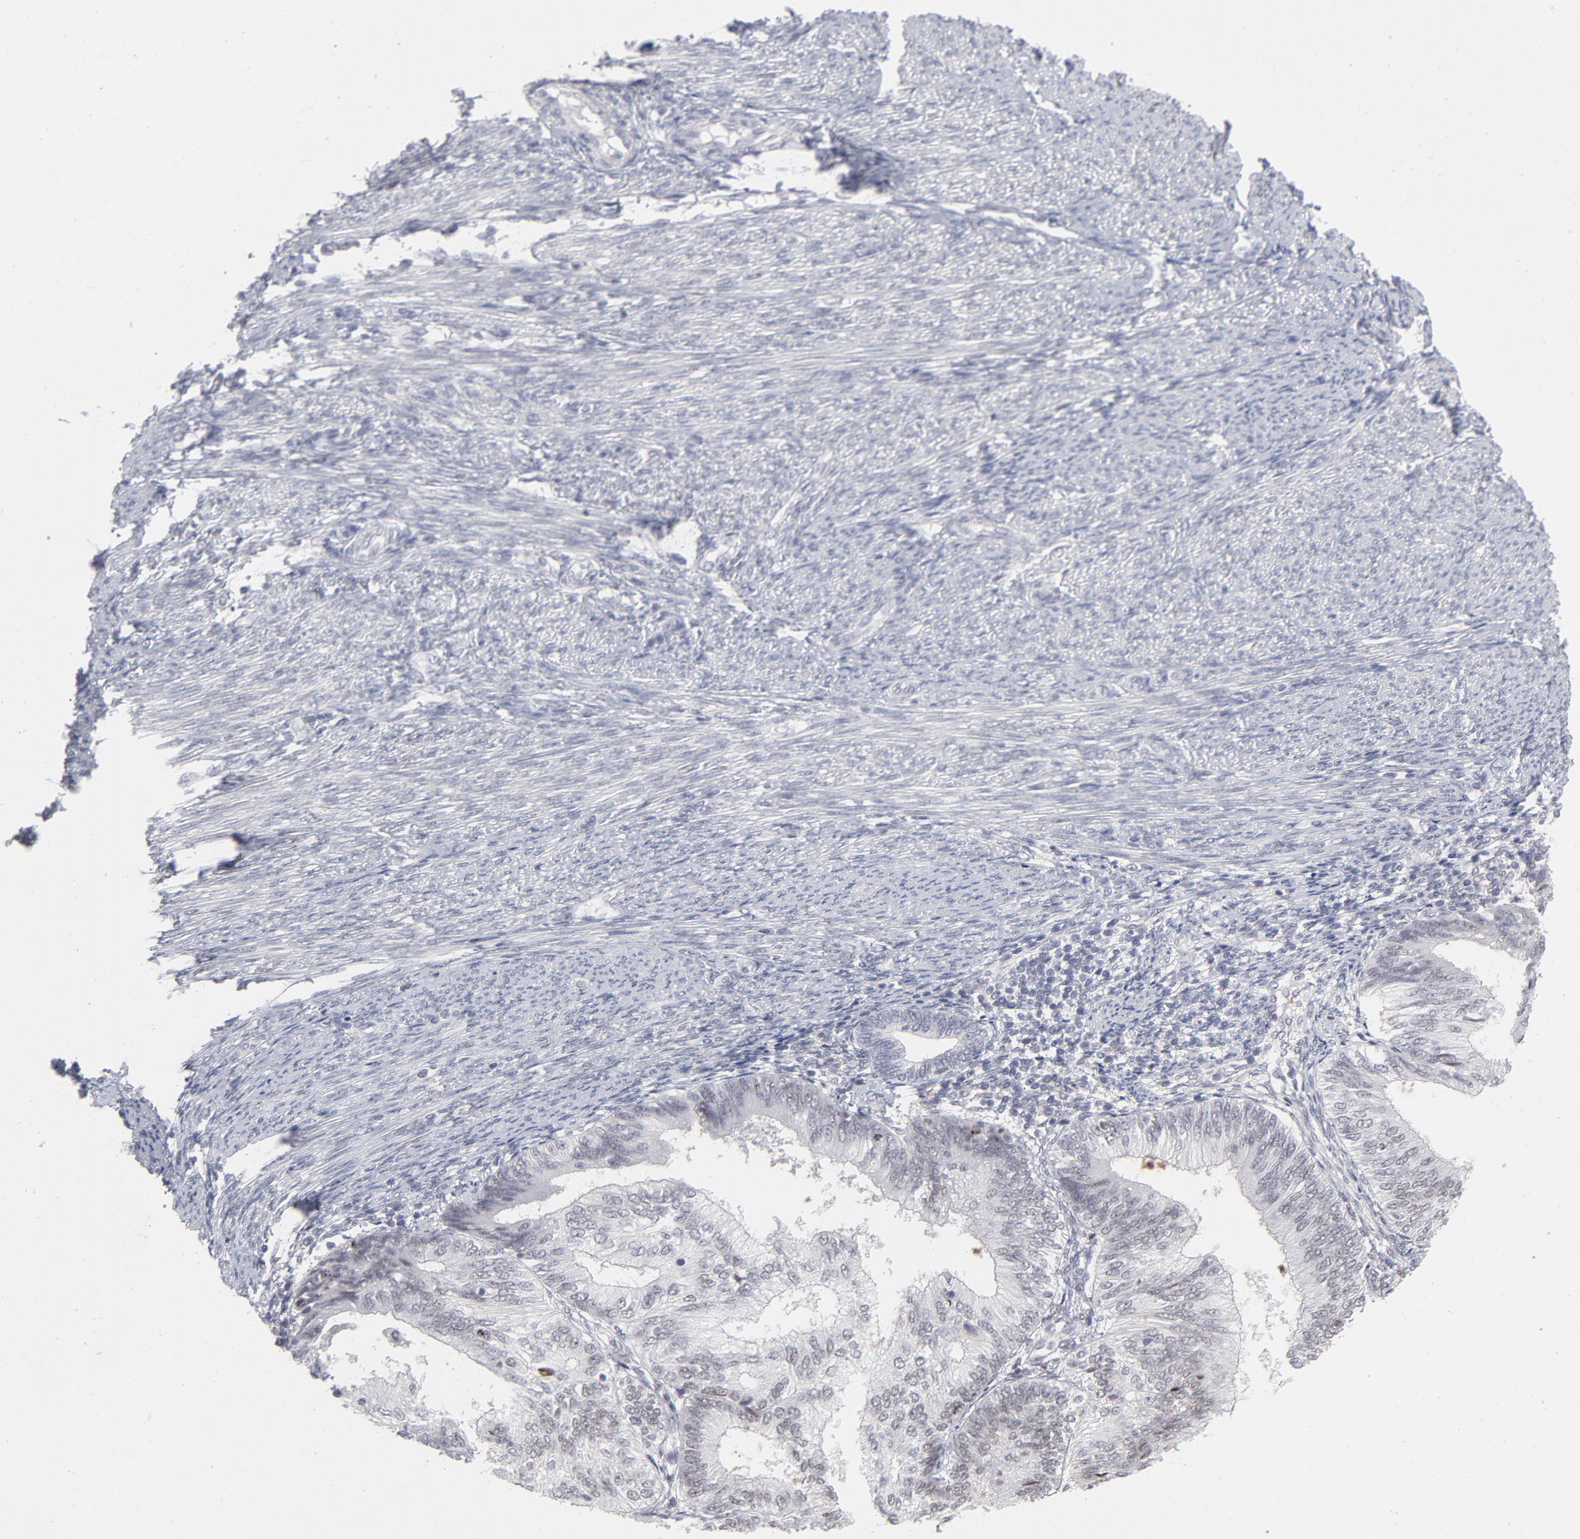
{"staining": {"intensity": "weak", "quantity": ">75%", "location": "nuclear"}, "tissue": "endometrial cancer", "cell_type": "Tumor cells", "image_type": "cancer", "snomed": [{"axis": "morphology", "description": "Adenocarcinoma, NOS"}, {"axis": "topography", "description": "Endometrium"}], "caption": "IHC image of neoplastic tissue: adenocarcinoma (endometrial) stained using immunohistochemistry (IHC) demonstrates low levels of weak protein expression localized specifically in the nuclear of tumor cells, appearing as a nuclear brown color.", "gene": "CCR2", "patient": {"sex": "female", "age": 55}}